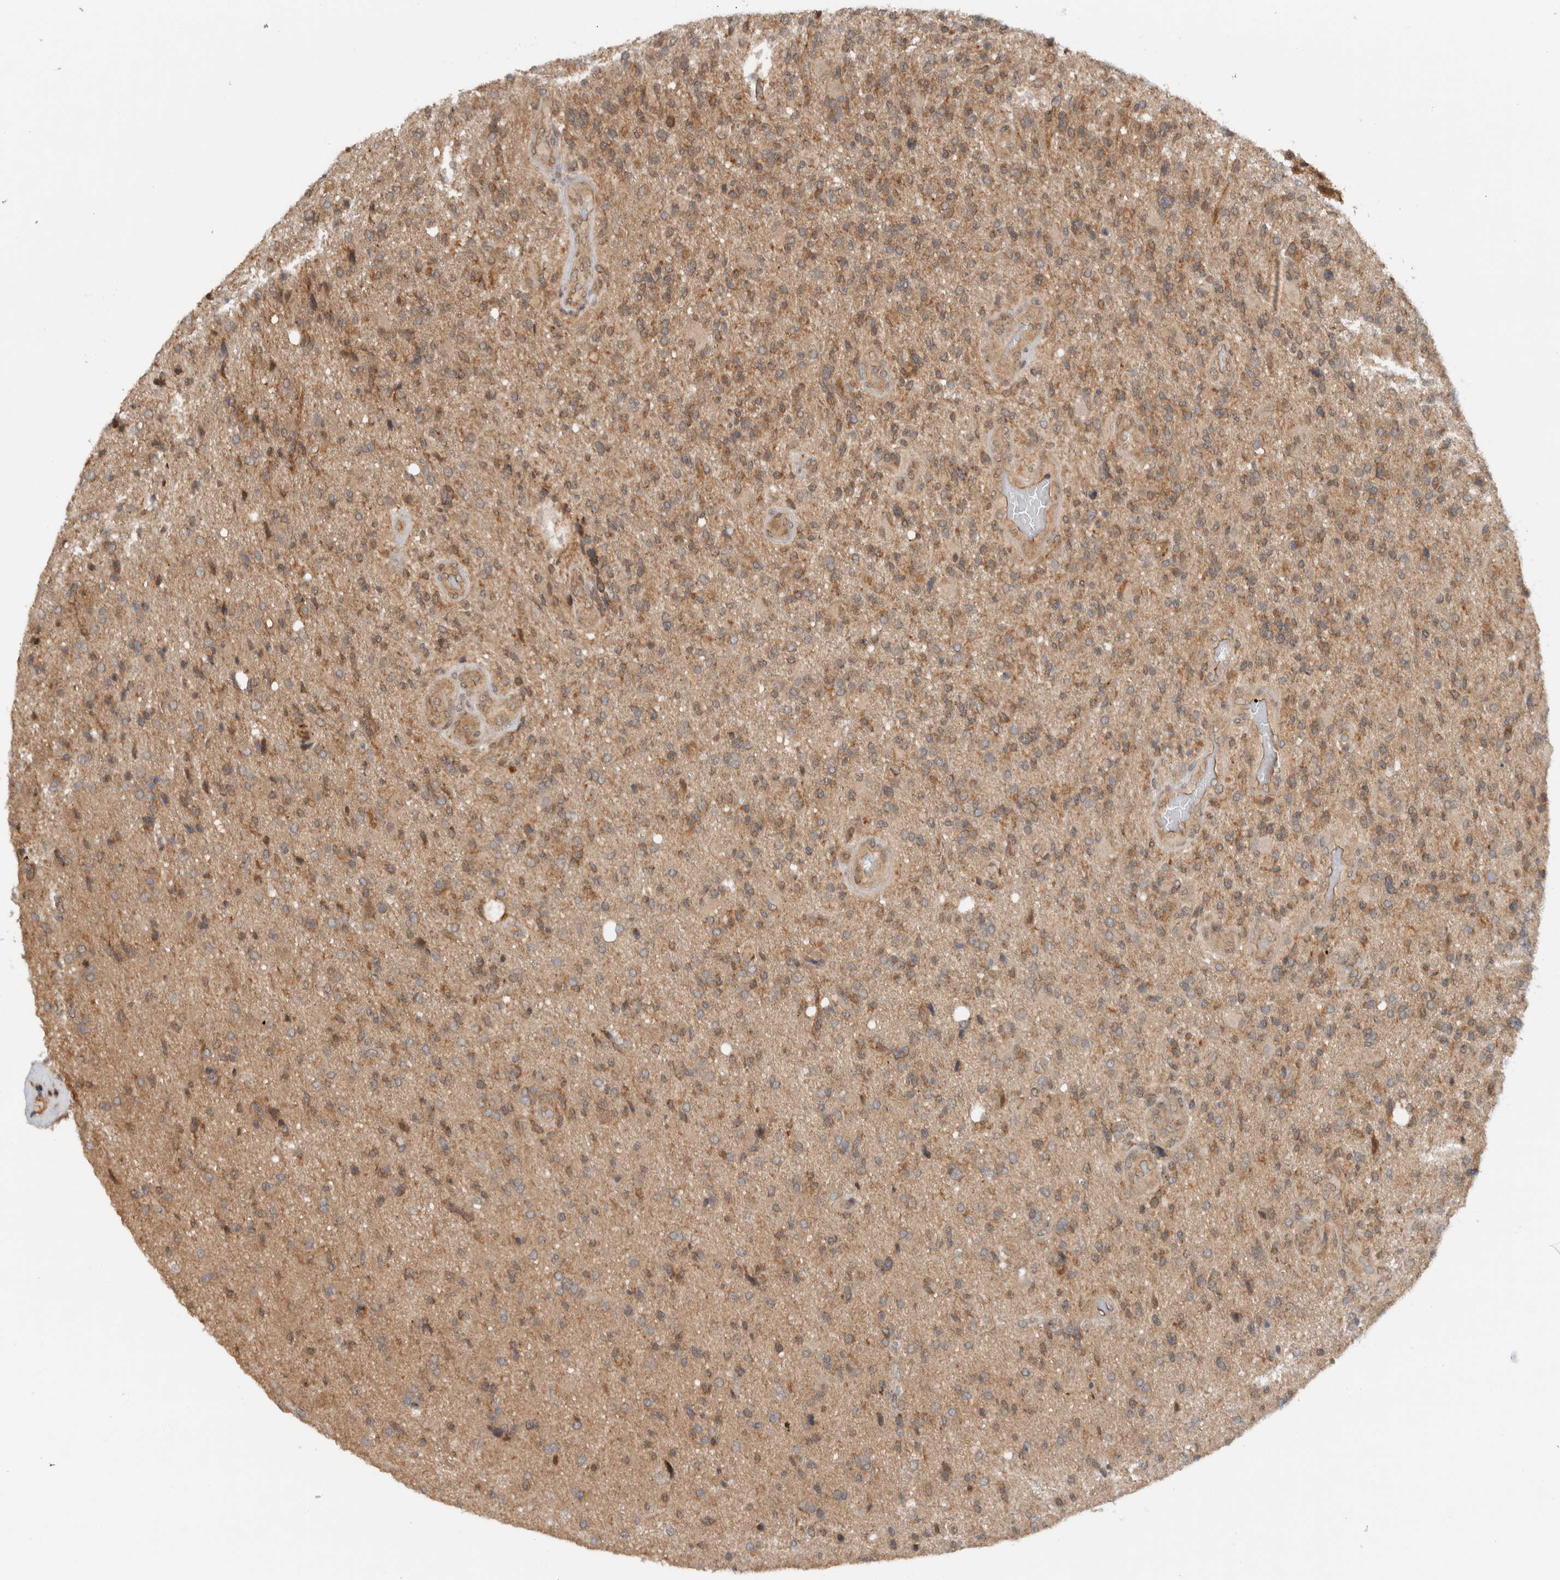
{"staining": {"intensity": "moderate", "quantity": ">75%", "location": "cytoplasmic/membranous"}, "tissue": "glioma", "cell_type": "Tumor cells", "image_type": "cancer", "snomed": [{"axis": "morphology", "description": "Glioma, malignant, High grade"}, {"axis": "topography", "description": "Brain"}], "caption": "This is a micrograph of immunohistochemistry (IHC) staining of glioma, which shows moderate expression in the cytoplasmic/membranous of tumor cells.", "gene": "KLHL6", "patient": {"sex": "male", "age": 72}}